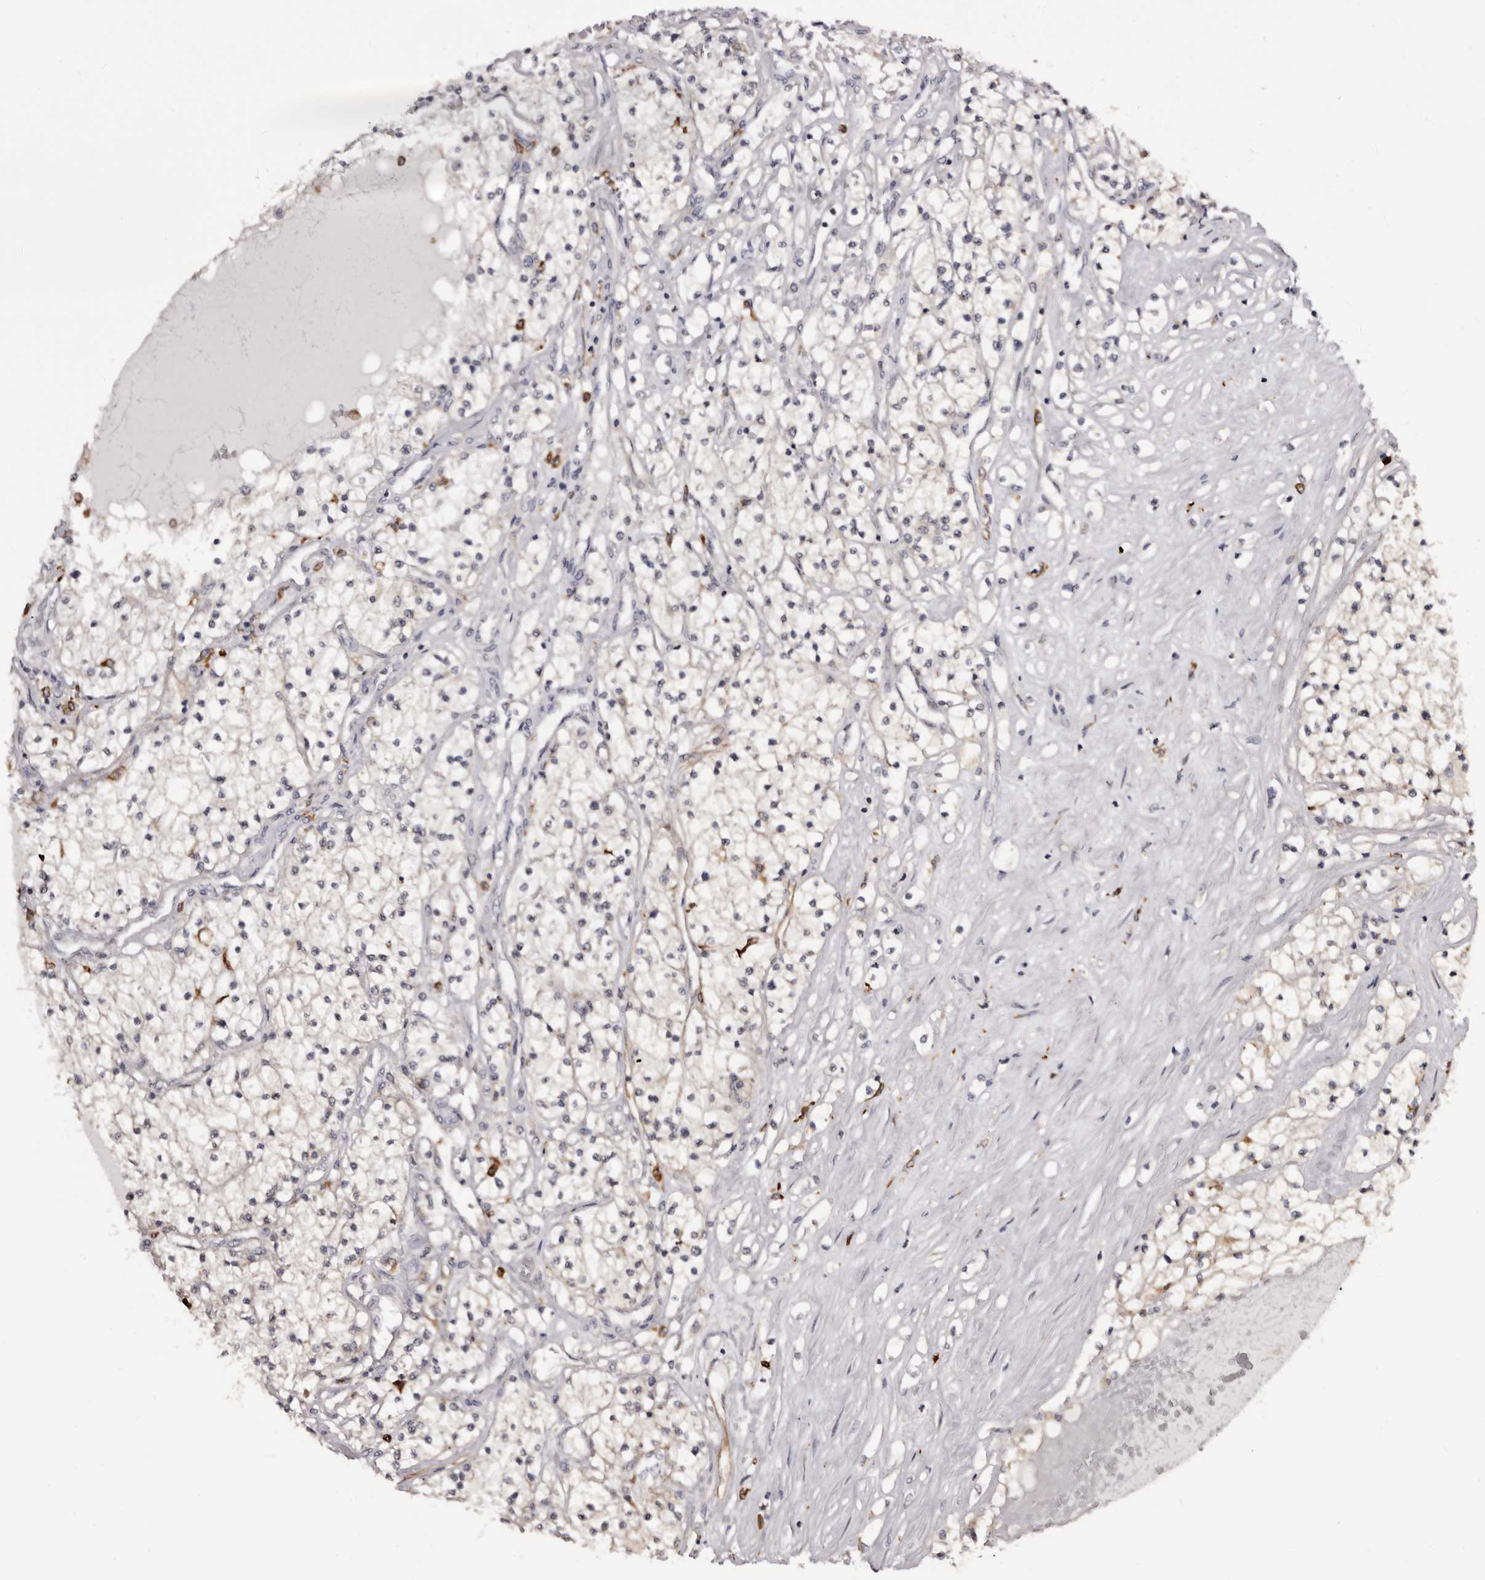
{"staining": {"intensity": "negative", "quantity": "none", "location": "none"}, "tissue": "renal cancer", "cell_type": "Tumor cells", "image_type": "cancer", "snomed": [{"axis": "morphology", "description": "Normal tissue, NOS"}, {"axis": "morphology", "description": "Adenocarcinoma, NOS"}, {"axis": "topography", "description": "Kidney"}], "caption": "IHC of human renal cancer reveals no expression in tumor cells.", "gene": "TNNI1", "patient": {"sex": "male", "age": 68}}